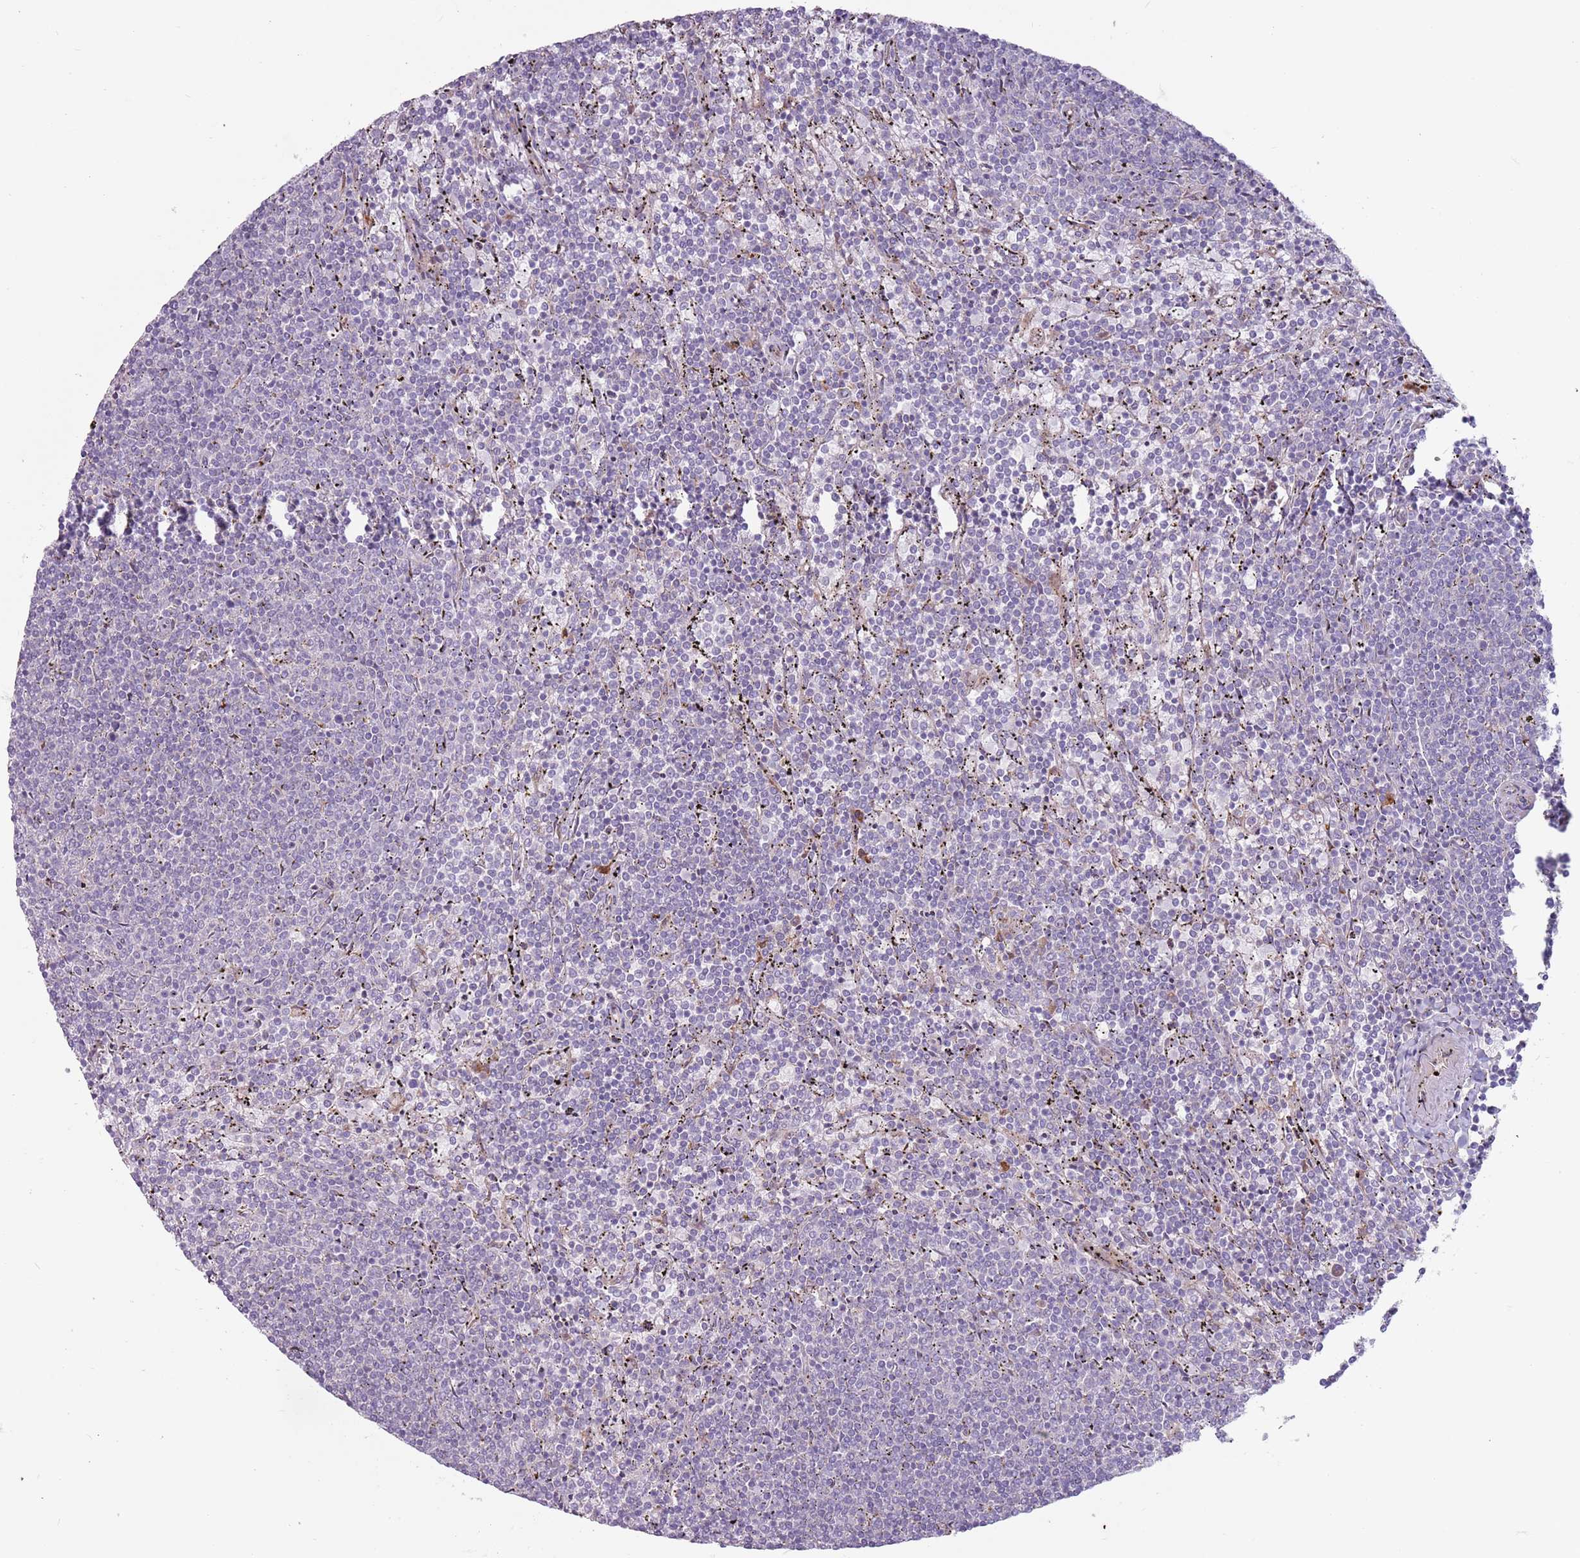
{"staining": {"intensity": "negative", "quantity": "none", "location": "none"}, "tissue": "lymphoma", "cell_type": "Tumor cells", "image_type": "cancer", "snomed": [{"axis": "morphology", "description": "Malignant lymphoma, non-Hodgkin's type, Low grade"}, {"axis": "topography", "description": "Spleen"}], "caption": "A micrograph of low-grade malignant lymphoma, non-Hodgkin's type stained for a protein demonstrates no brown staining in tumor cells. Nuclei are stained in blue.", "gene": "CCDC150", "patient": {"sex": "female", "age": 50}}